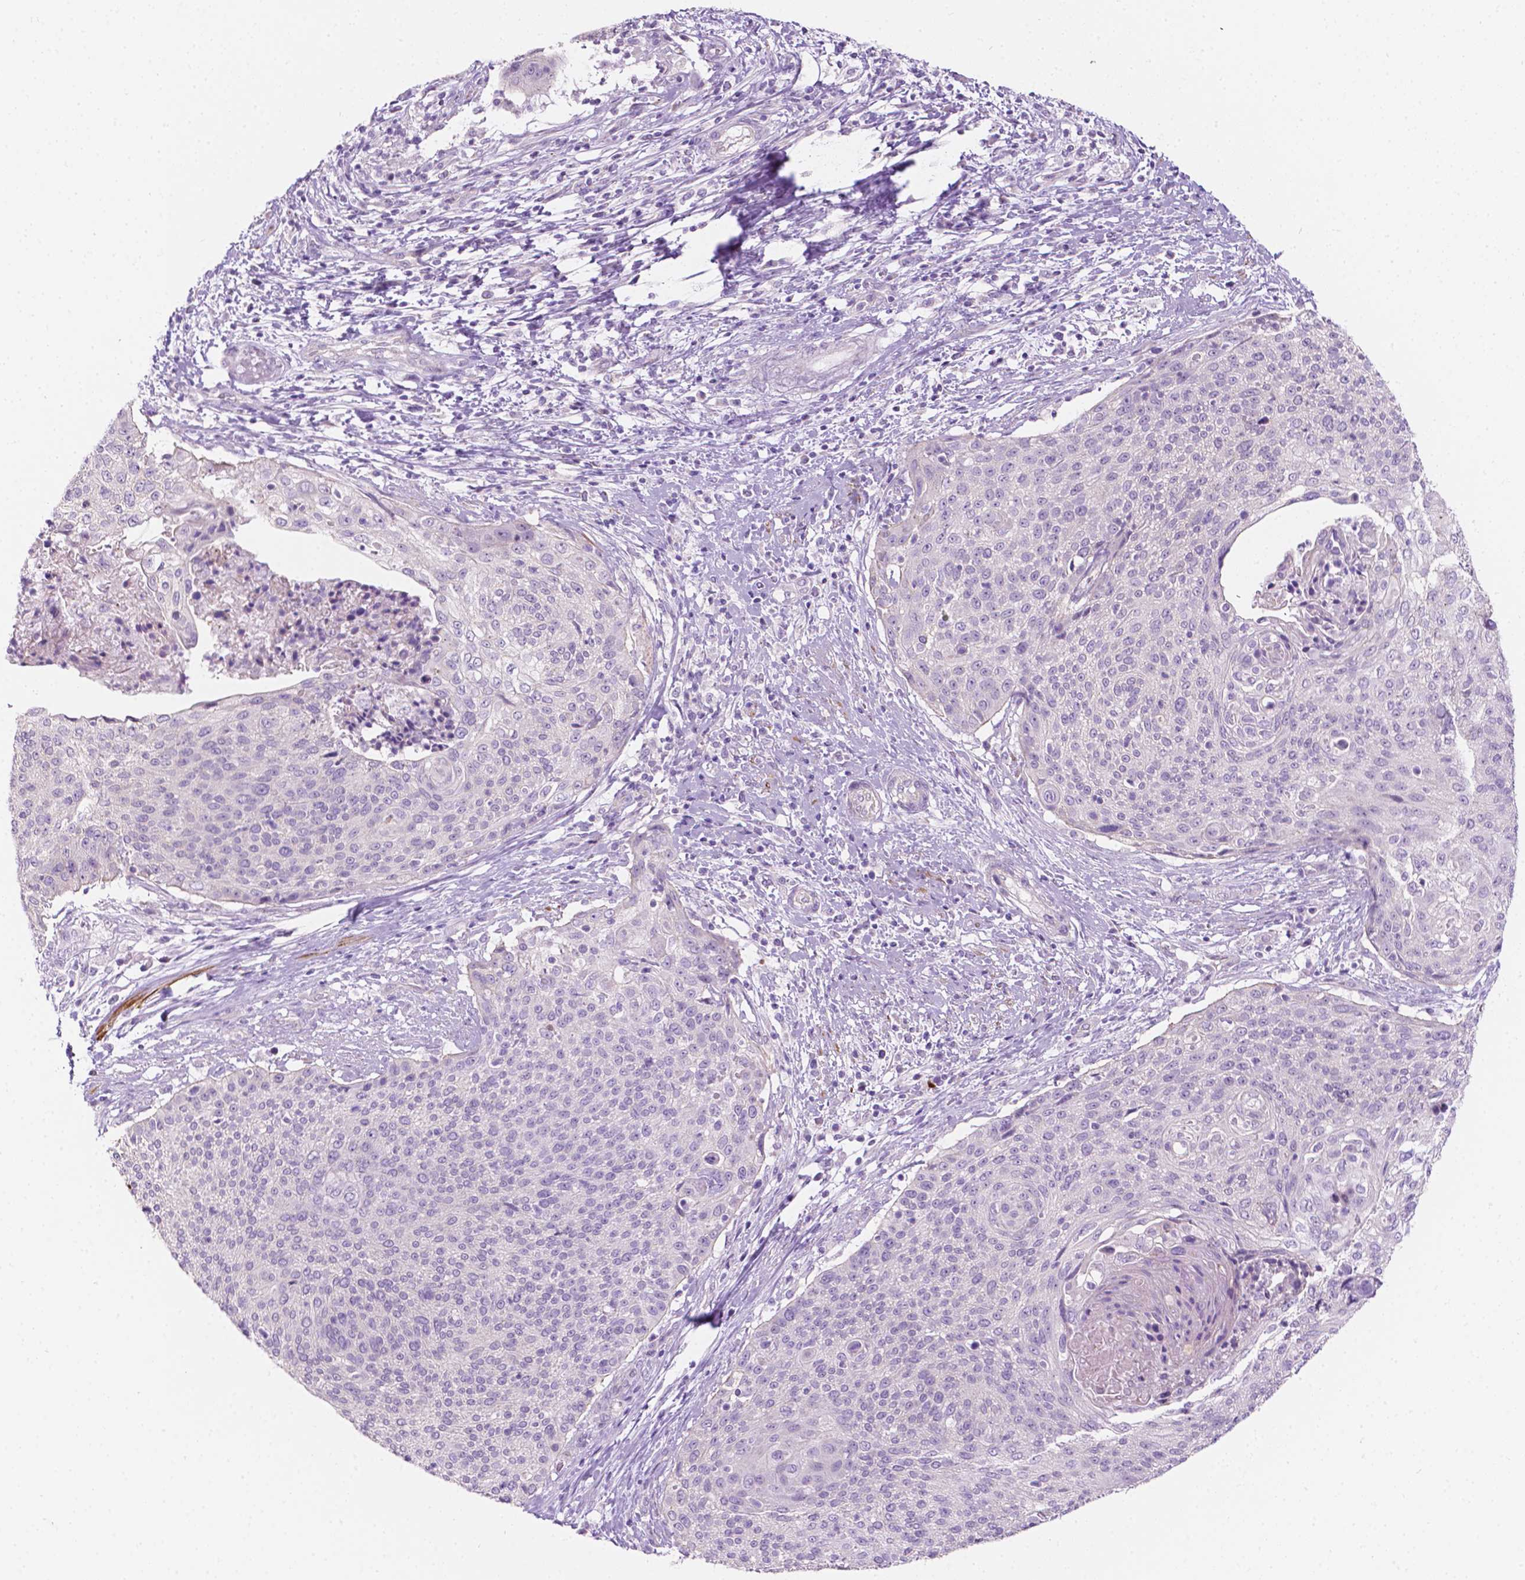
{"staining": {"intensity": "negative", "quantity": "none", "location": "none"}, "tissue": "cervical cancer", "cell_type": "Tumor cells", "image_type": "cancer", "snomed": [{"axis": "morphology", "description": "Squamous cell carcinoma, NOS"}, {"axis": "topography", "description": "Cervix"}], "caption": "Human cervical cancer stained for a protein using IHC demonstrates no staining in tumor cells.", "gene": "NOS1AP", "patient": {"sex": "female", "age": 31}}